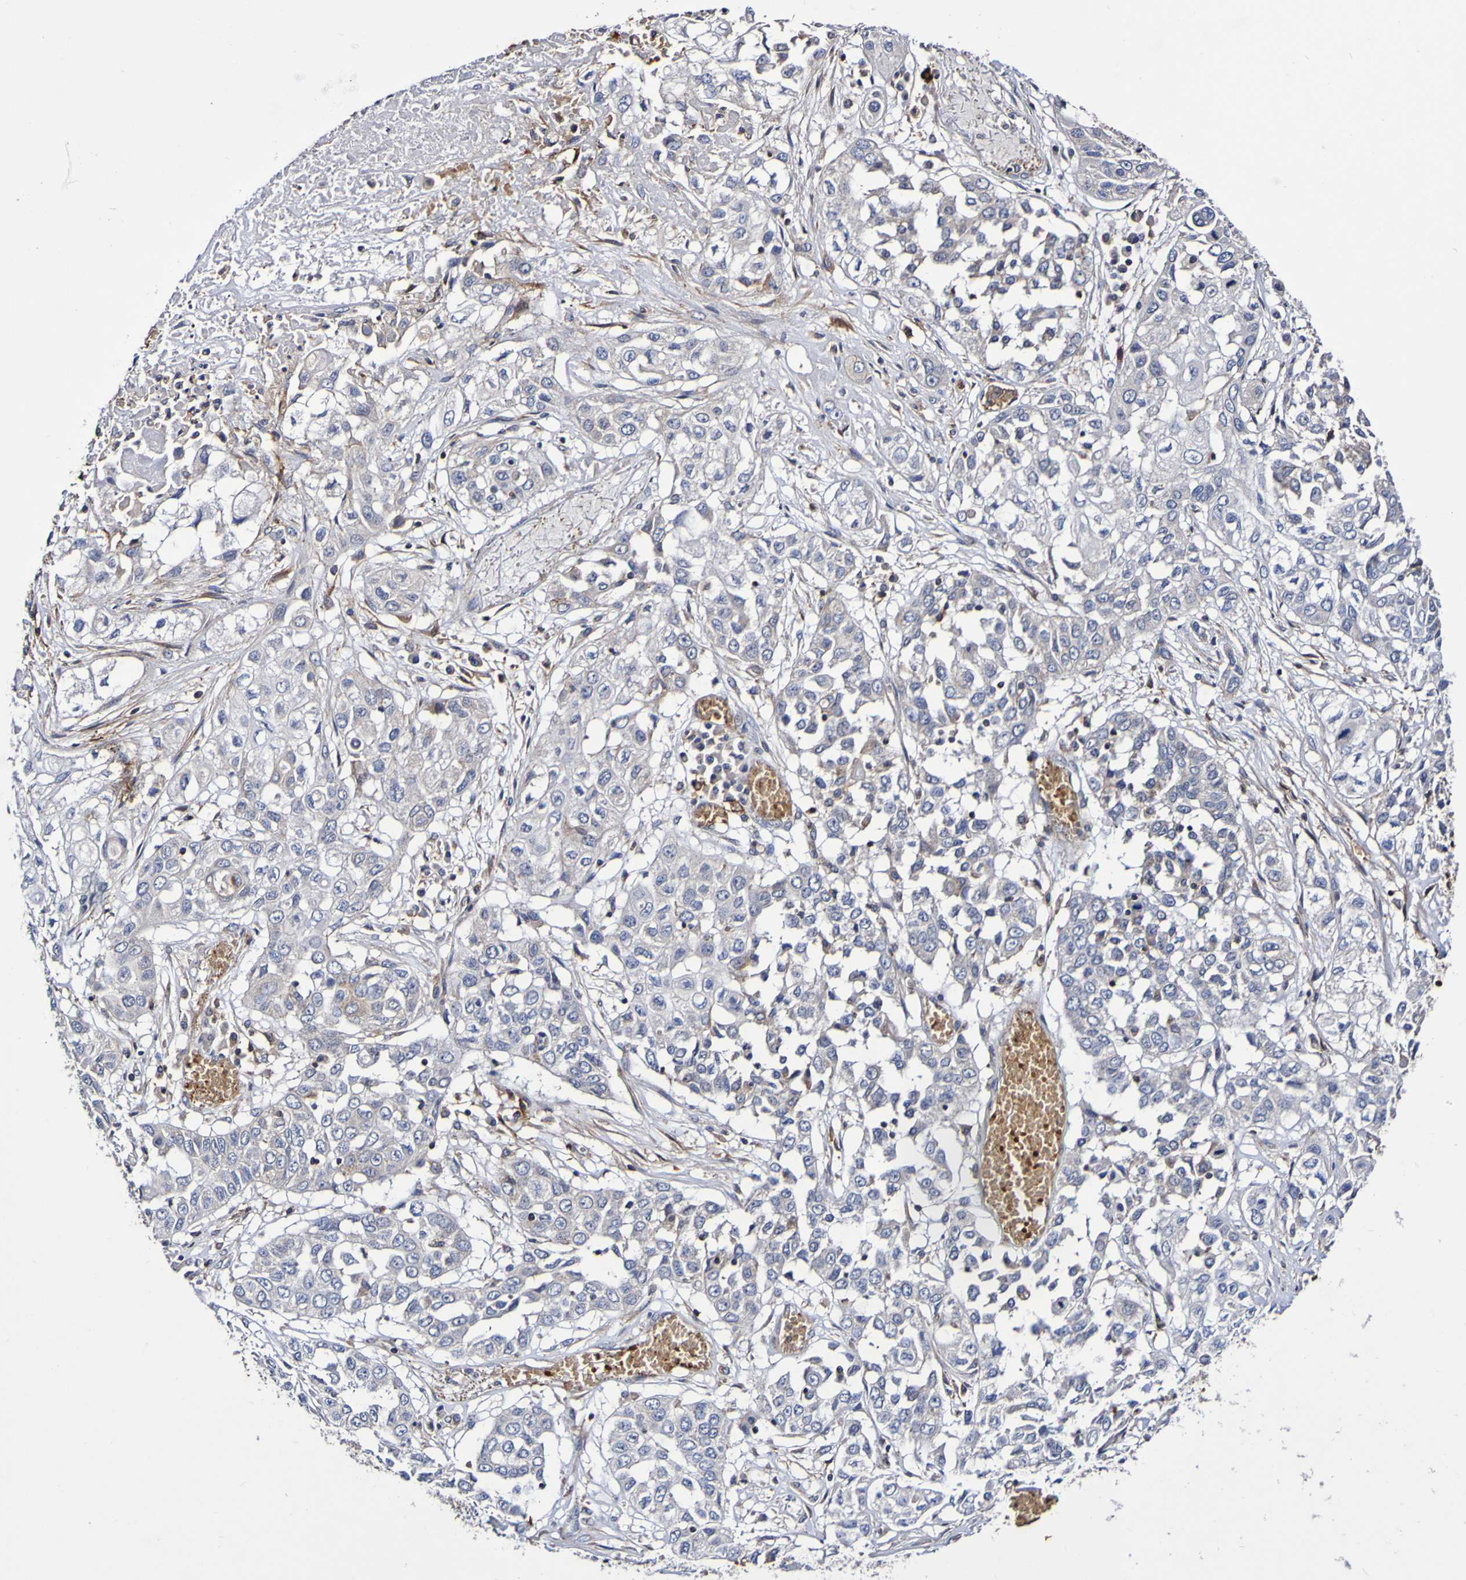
{"staining": {"intensity": "negative", "quantity": "none", "location": "none"}, "tissue": "lung cancer", "cell_type": "Tumor cells", "image_type": "cancer", "snomed": [{"axis": "morphology", "description": "Squamous cell carcinoma, NOS"}, {"axis": "topography", "description": "Lung"}], "caption": "There is no significant staining in tumor cells of lung squamous cell carcinoma.", "gene": "WNT4", "patient": {"sex": "male", "age": 71}}